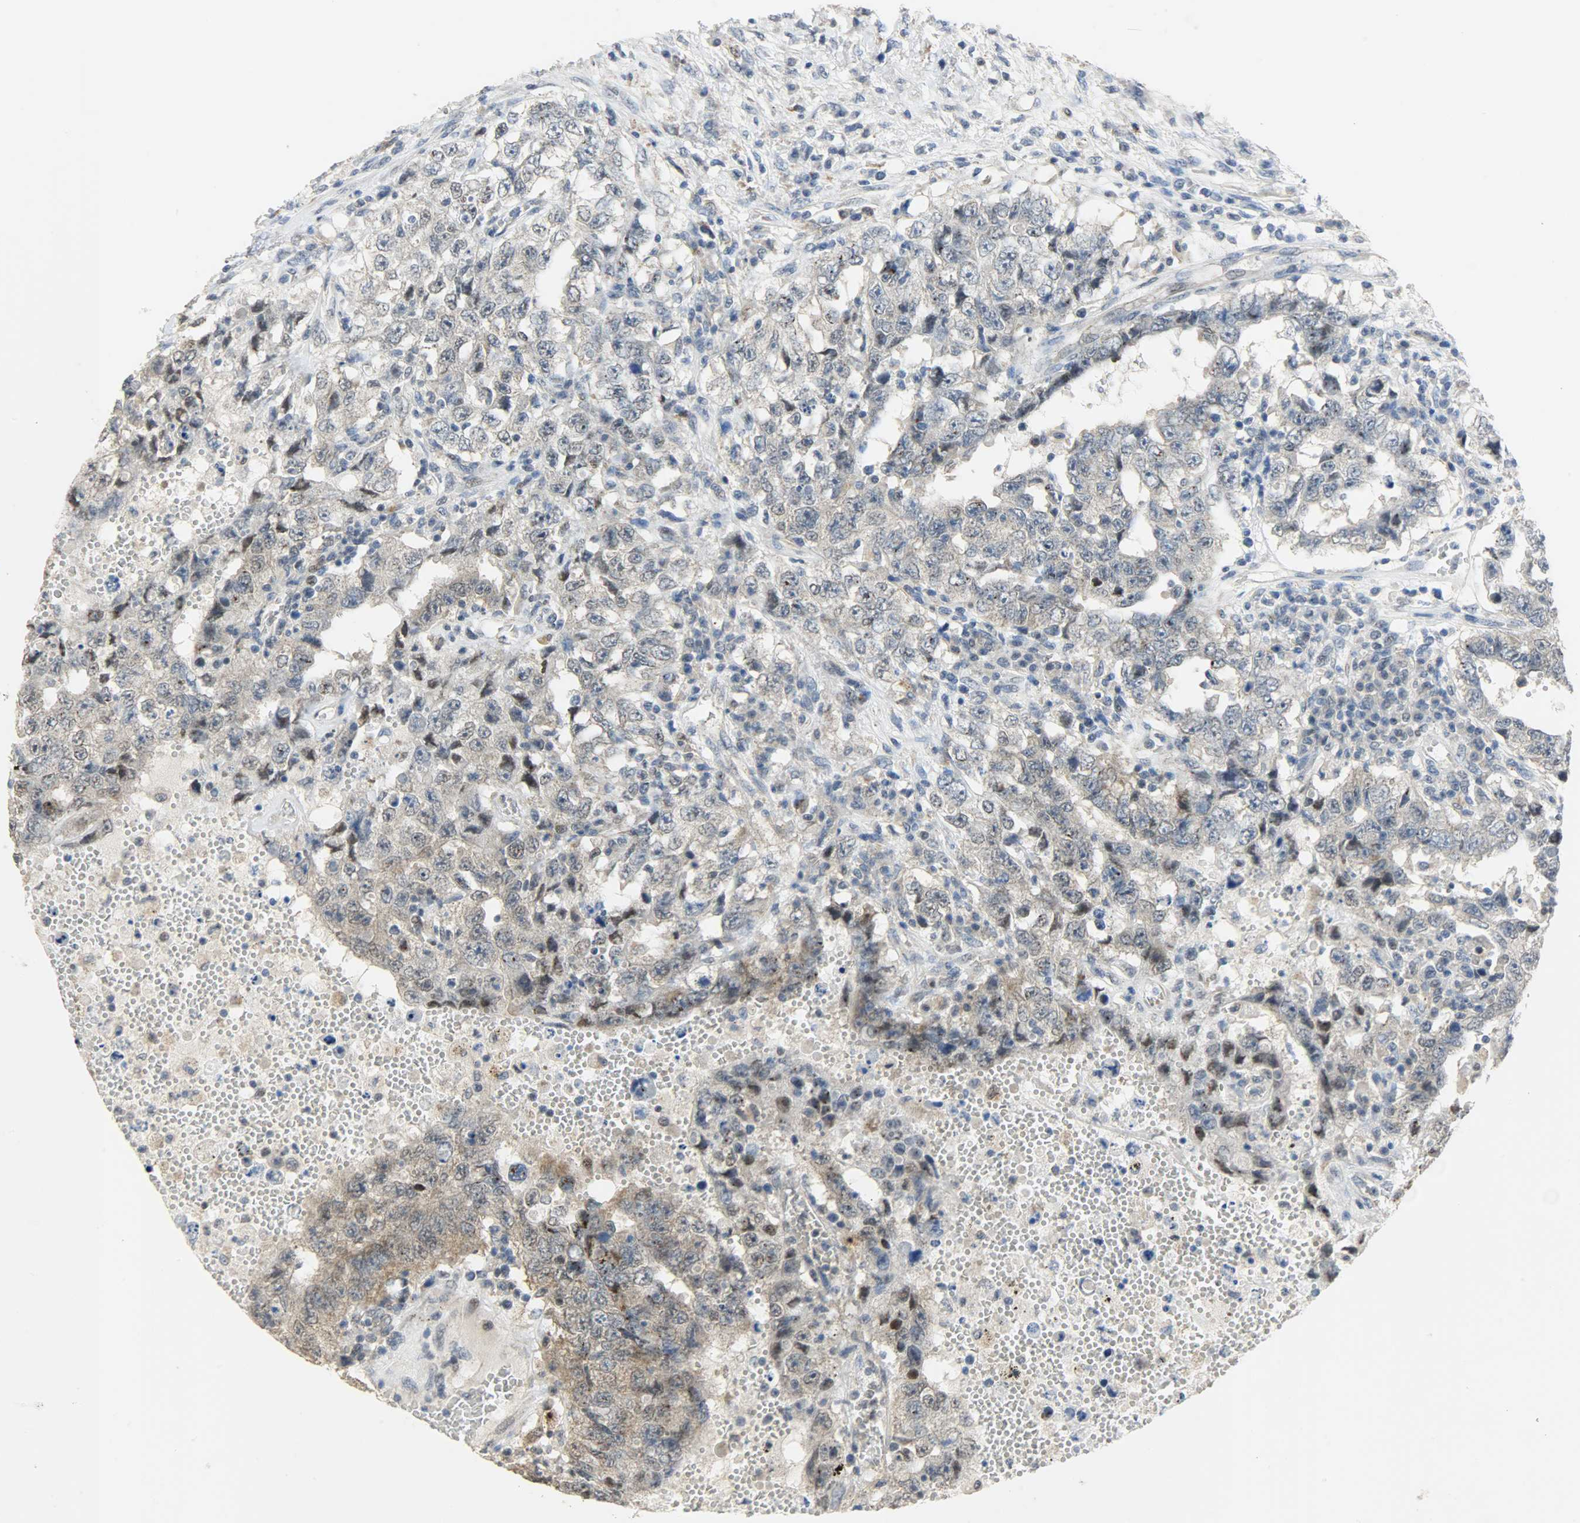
{"staining": {"intensity": "weak", "quantity": "<25%", "location": "cytoplasmic/membranous"}, "tissue": "testis cancer", "cell_type": "Tumor cells", "image_type": "cancer", "snomed": [{"axis": "morphology", "description": "Carcinoma, Embryonal, NOS"}, {"axis": "topography", "description": "Testis"}], "caption": "High power microscopy image of an IHC image of testis embryonal carcinoma, revealing no significant staining in tumor cells.", "gene": "GIT2", "patient": {"sex": "male", "age": 26}}